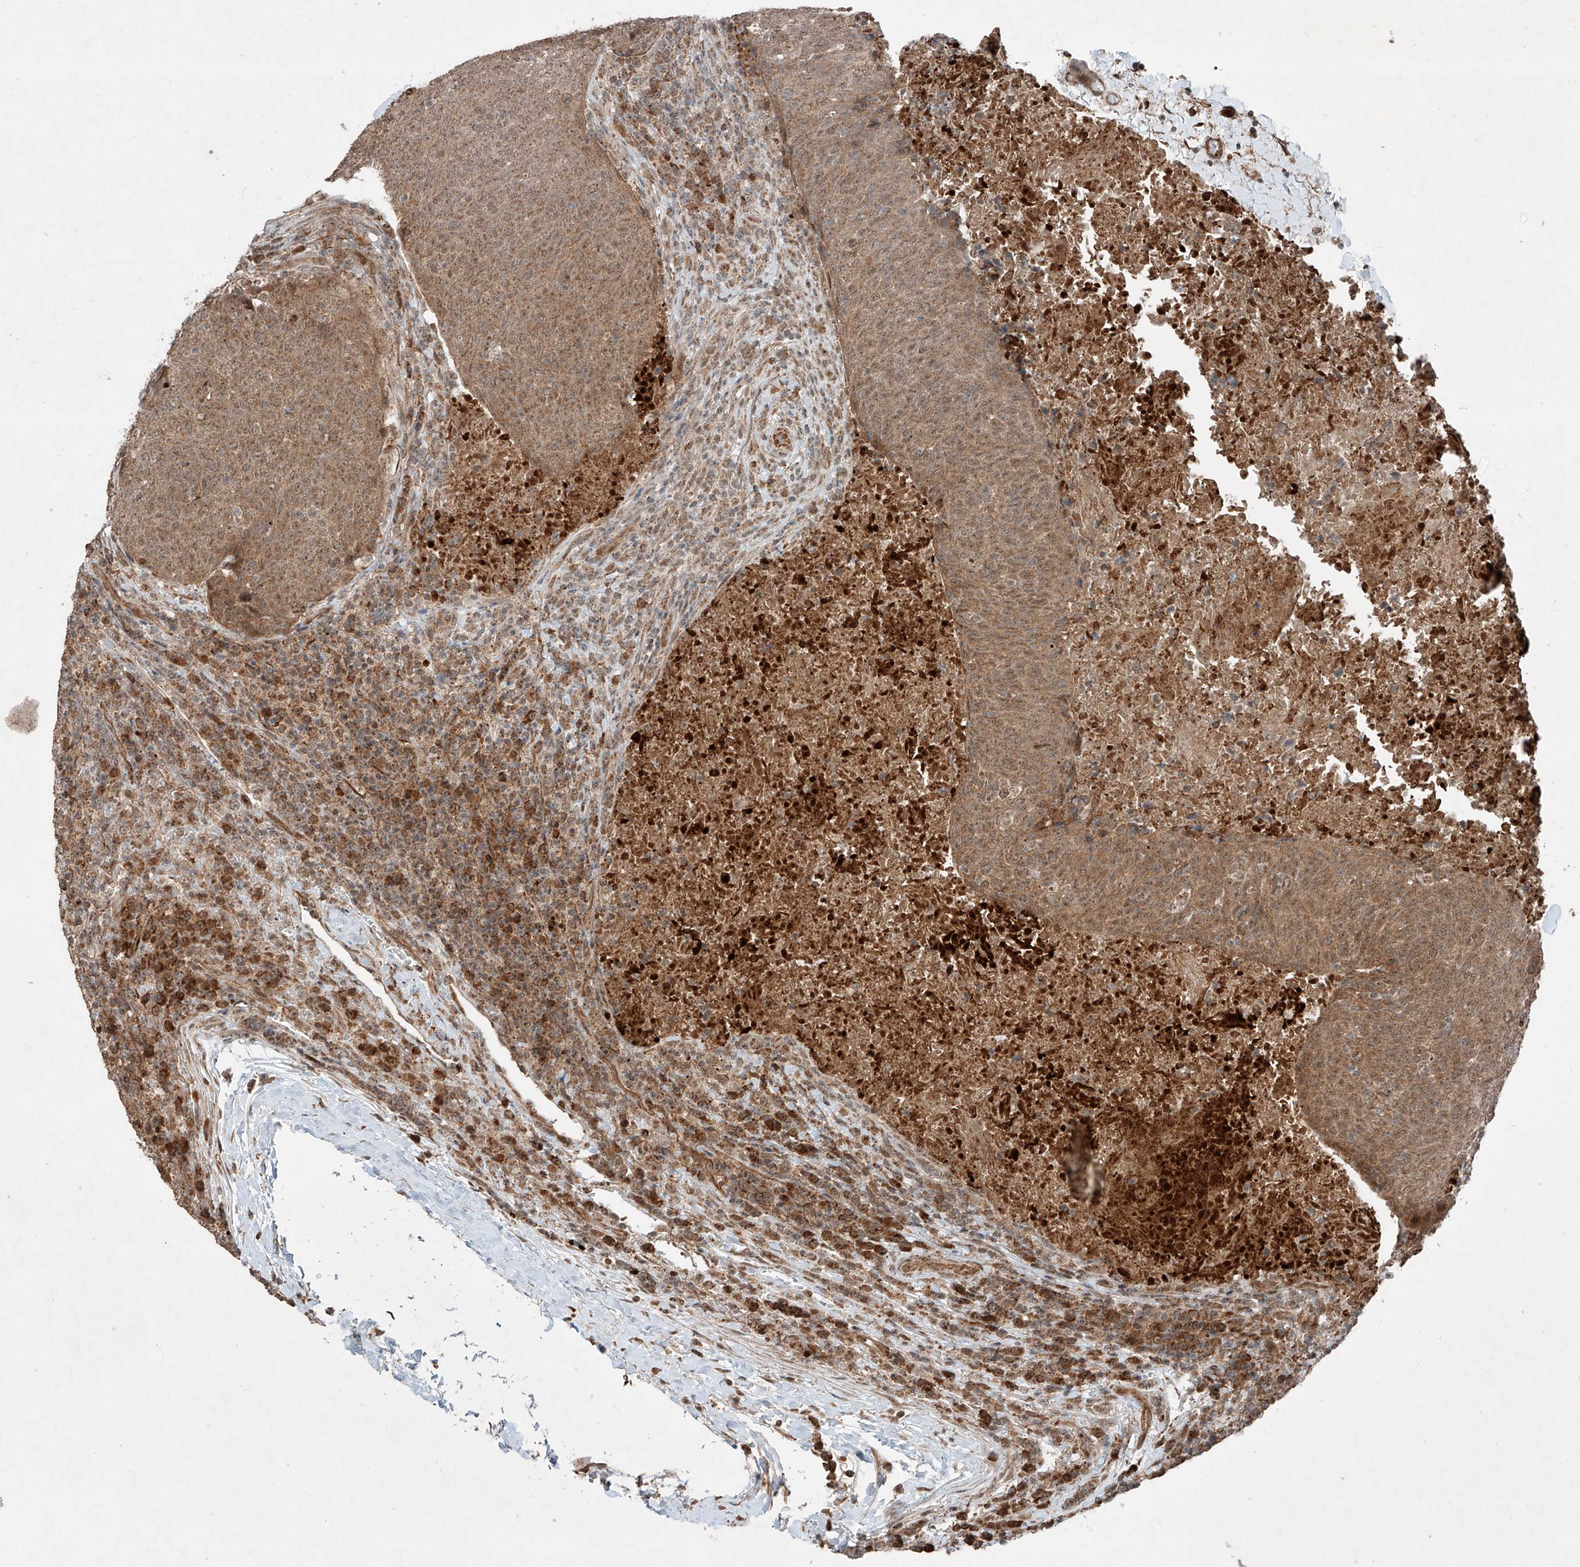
{"staining": {"intensity": "moderate", "quantity": ">75%", "location": "cytoplasmic/membranous,nuclear"}, "tissue": "head and neck cancer", "cell_type": "Tumor cells", "image_type": "cancer", "snomed": [{"axis": "morphology", "description": "Squamous cell carcinoma, NOS"}, {"axis": "morphology", "description": "Squamous cell carcinoma, metastatic, NOS"}, {"axis": "topography", "description": "Lymph node"}, {"axis": "topography", "description": "Head-Neck"}], "caption": "A medium amount of moderate cytoplasmic/membranous and nuclear expression is present in about >75% of tumor cells in metastatic squamous cell carcinoma (head and neck) tissue.", "gene": "ZNF620", "patient": {"sex": "male", "age": 62}}